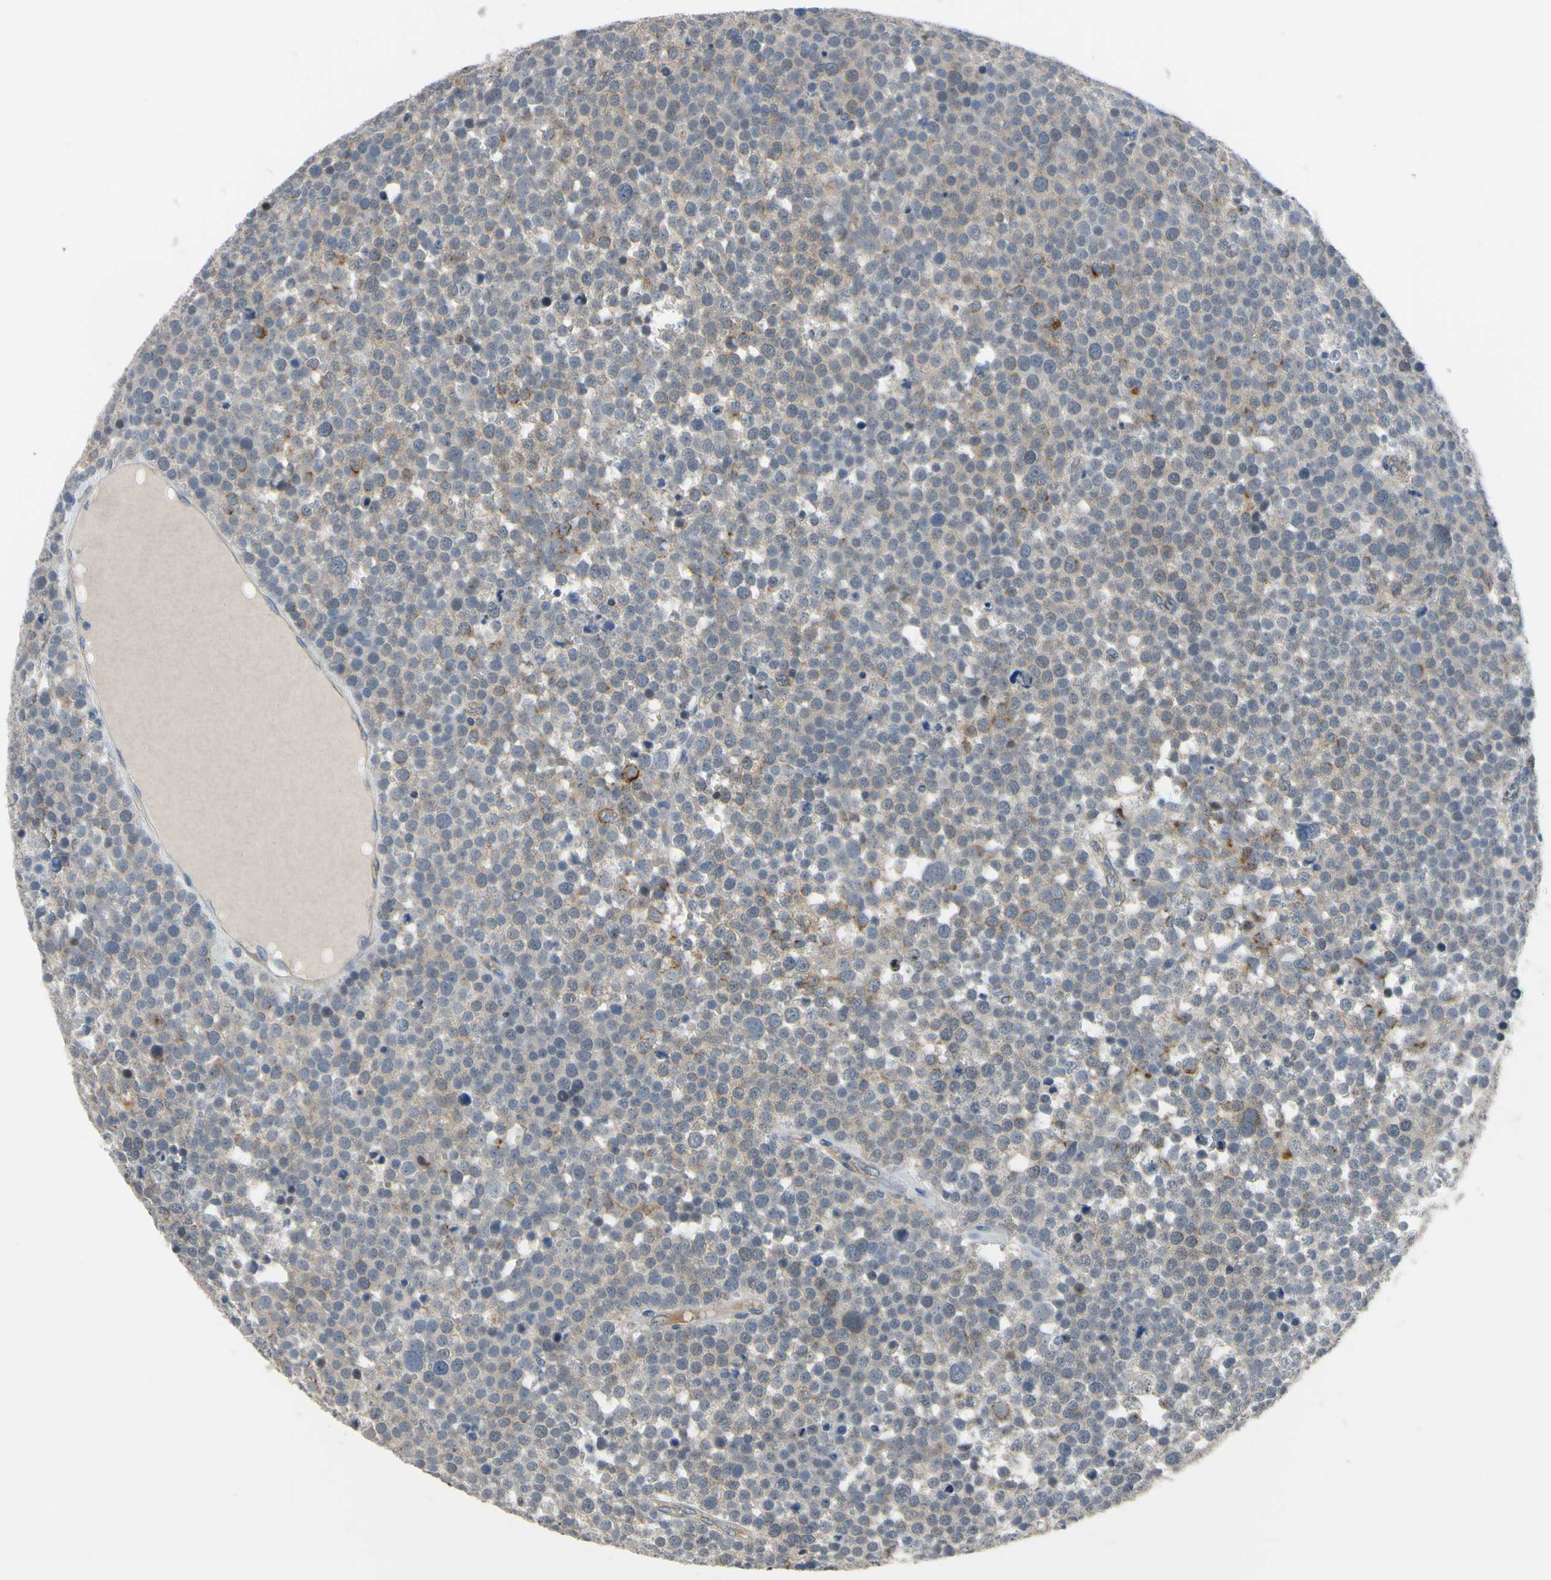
{"staining": {"intensity": "weak", "quantity": "25%-75%", "location": "cytoplasmic/membranous"}, "tissue": "testis cancer", "cell_type": "Tumor cells", "image_type": "cancer", "snomed": [{"axis": "morphology", "description": "Seminoma, NOS"}, {"axis": "topography", "description": "Testis"}], "caption": "This is an image of immunohistochemistry (IHC) staining of testis seminoma, which shows weak expression in the cytoplasmic/membranous of tumor cells.", "gene": "LHX9", "patient": {"sex": "male", "age": 71}}